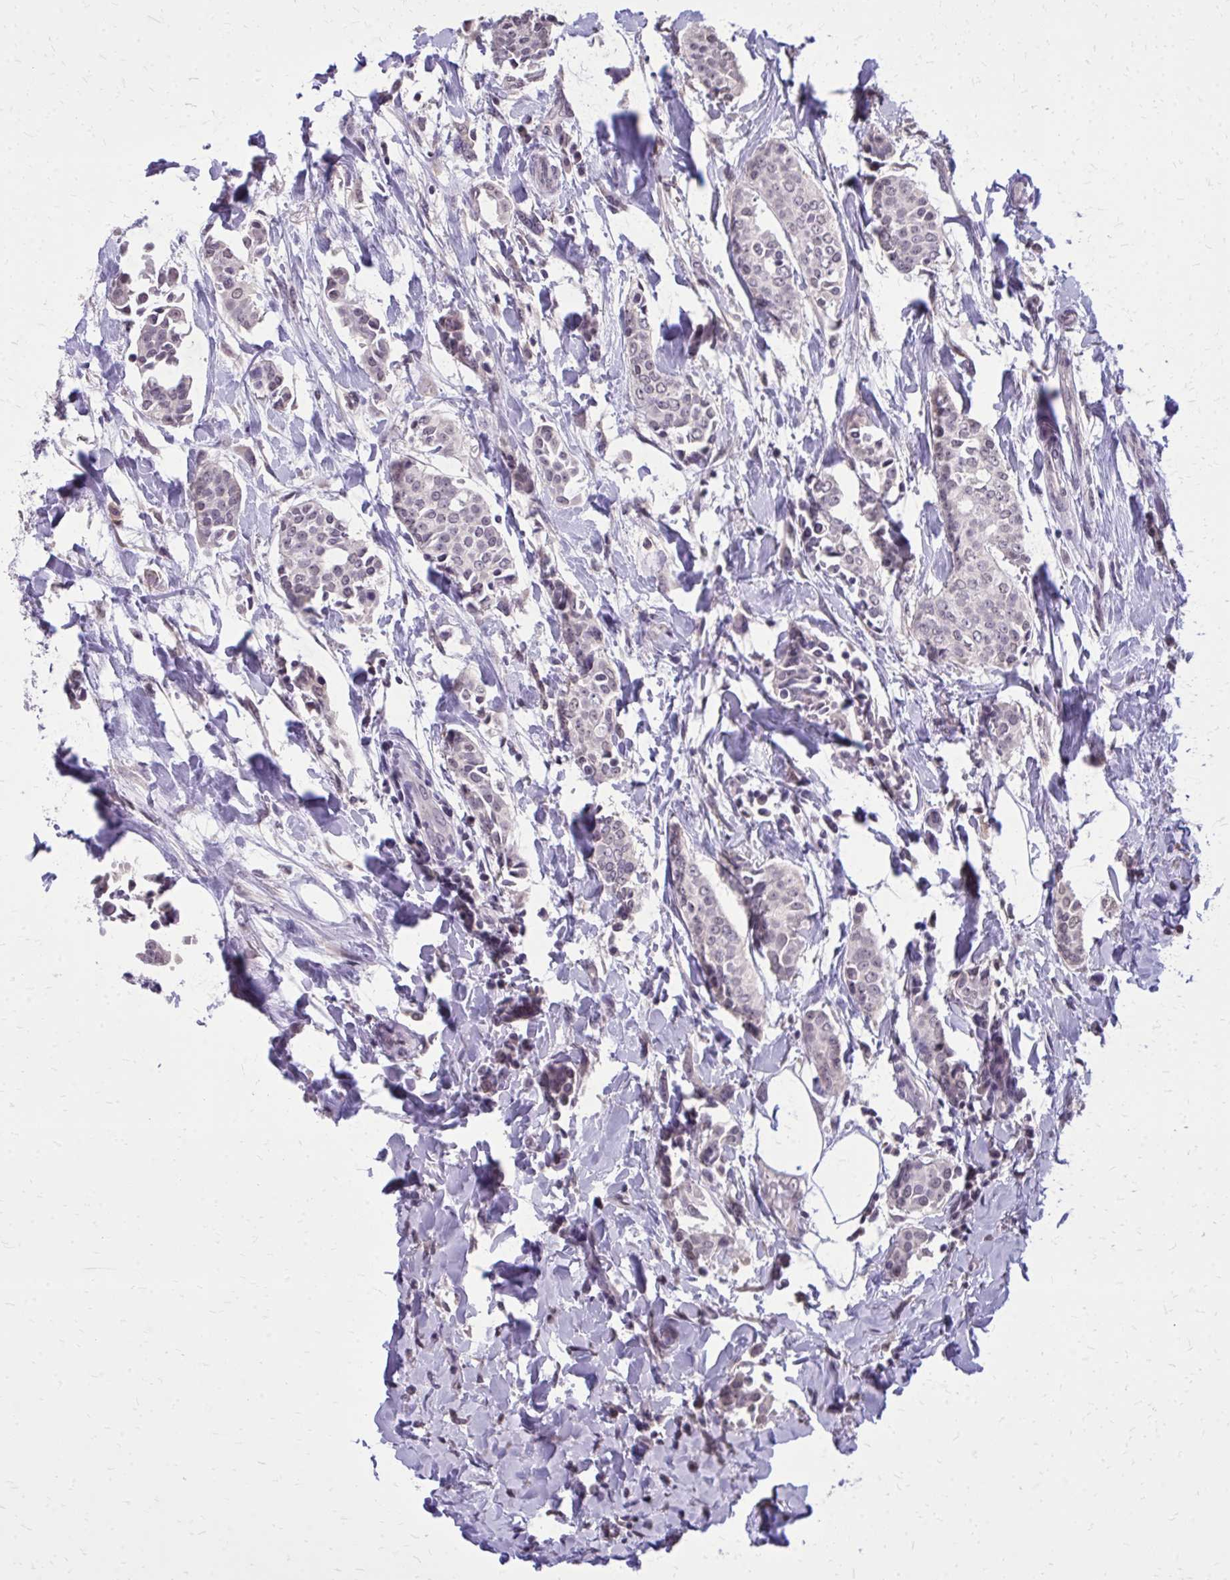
{"staining": {"intensity": "weak", "quantity": "<25%", "location": "cytoplasmic/membranous"}, "tissue": "breast cancer", "cell_type": "Tumor cells", "image_type": "cancer", "snomed": [{"axis": "morphology", "description": "Duct carcinoma"}, {"axis": "topography", "description": "Breast"}], "caption": "Immunohistochemistry (IHC) photomicrograph of neoplastic tissue: human breast infiltrating ductal carcinoma stained with DAB reveals no significant protein staining in tumor cells.", "gene": "AKAP5", "patient": {"sex": "female", "age": 64}}